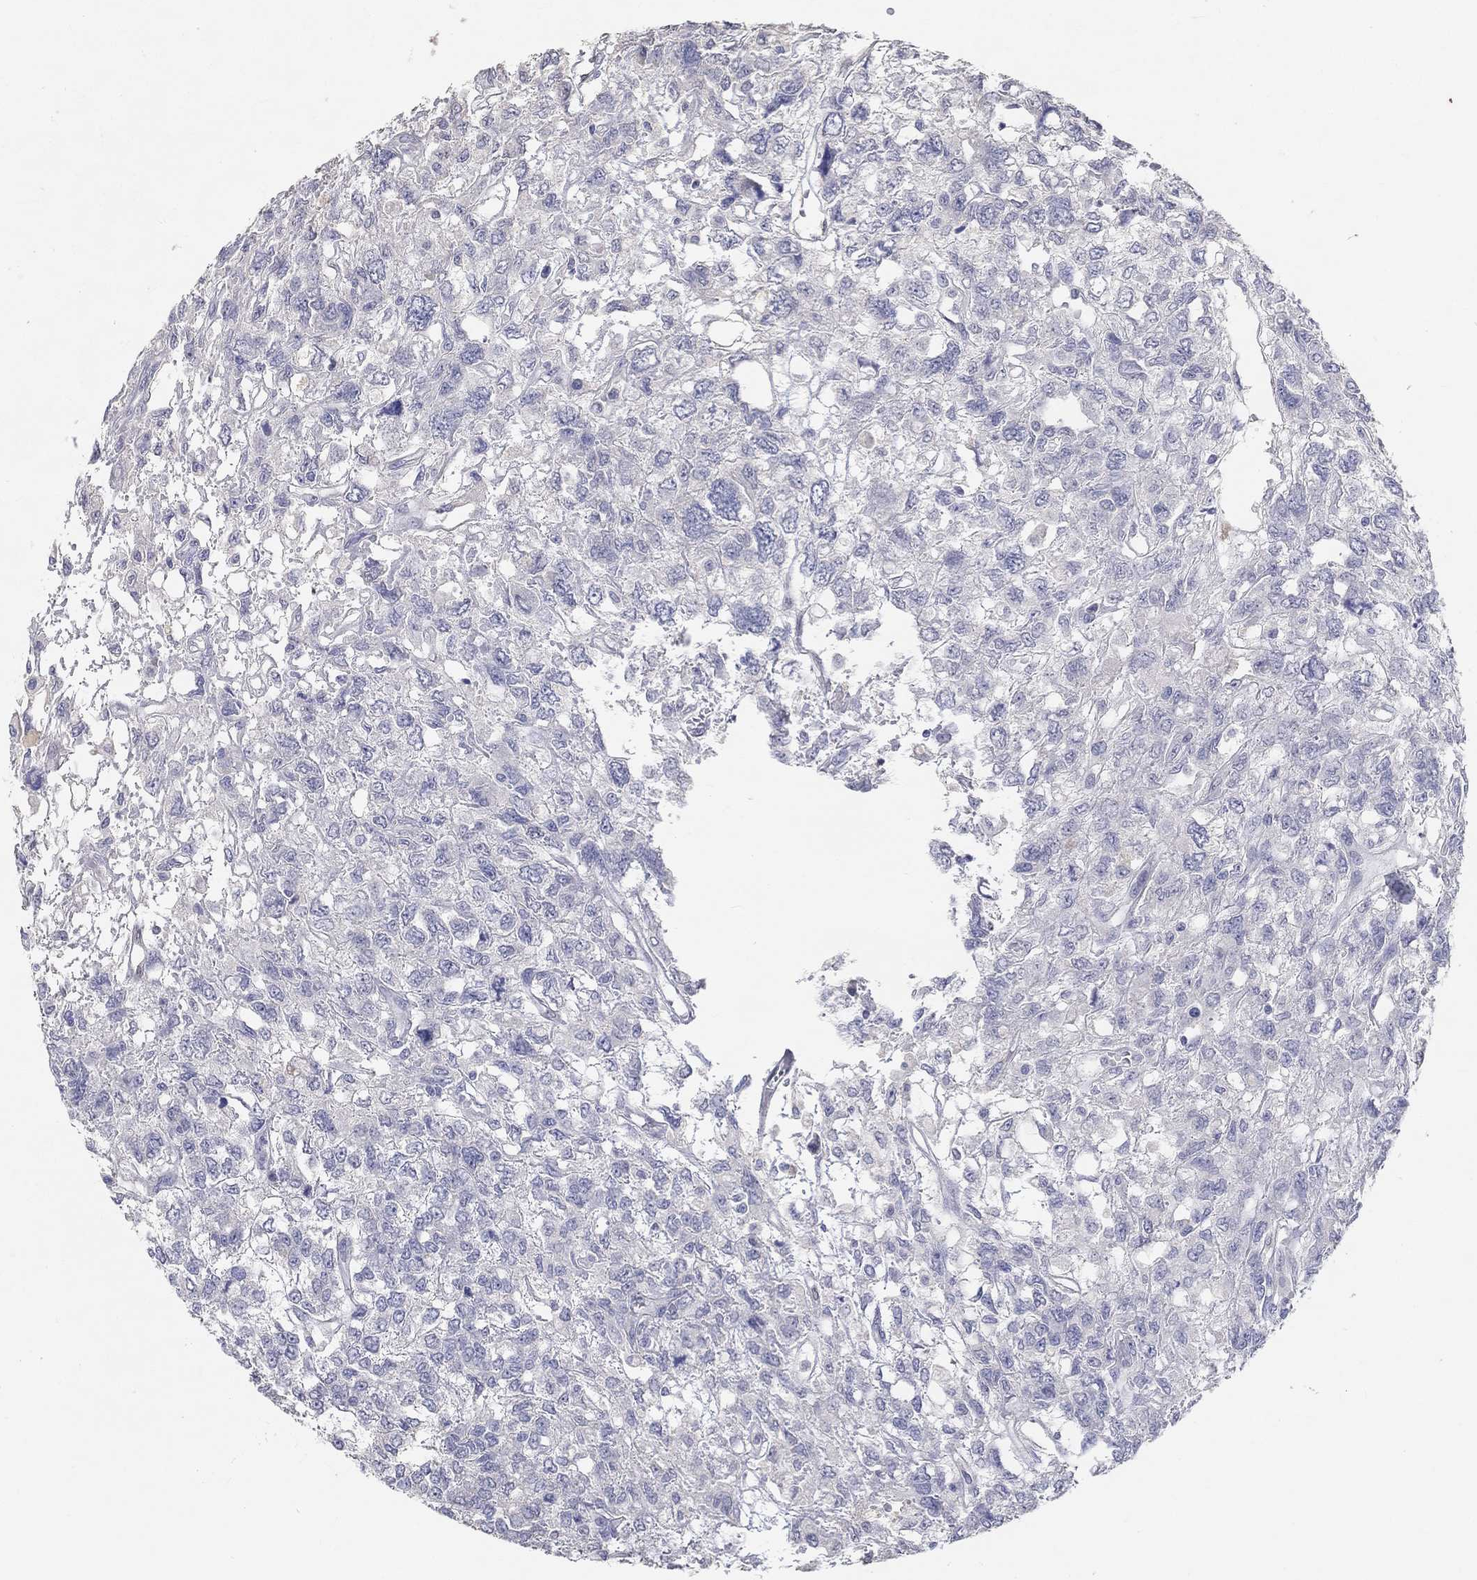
{"staining": {"intensity": "negative", "quantity": "none", "location": "none"}, "tissue": "testis cancer", "cell_type": "Tumor cells", "image_type": "cancer", "snomed": [{"axis": "morphology", "description": "Seminoma, NOS"}, {"axis": "topography", "description": "Testis"}], "caption": "DAB (3,3'-diaminobenzidine) immunohistochemical staining of testis cancer reveals no significant positivity in tumor cells.", "gene": "FGF2", "patient": {"sex": "male", "age": 52}}